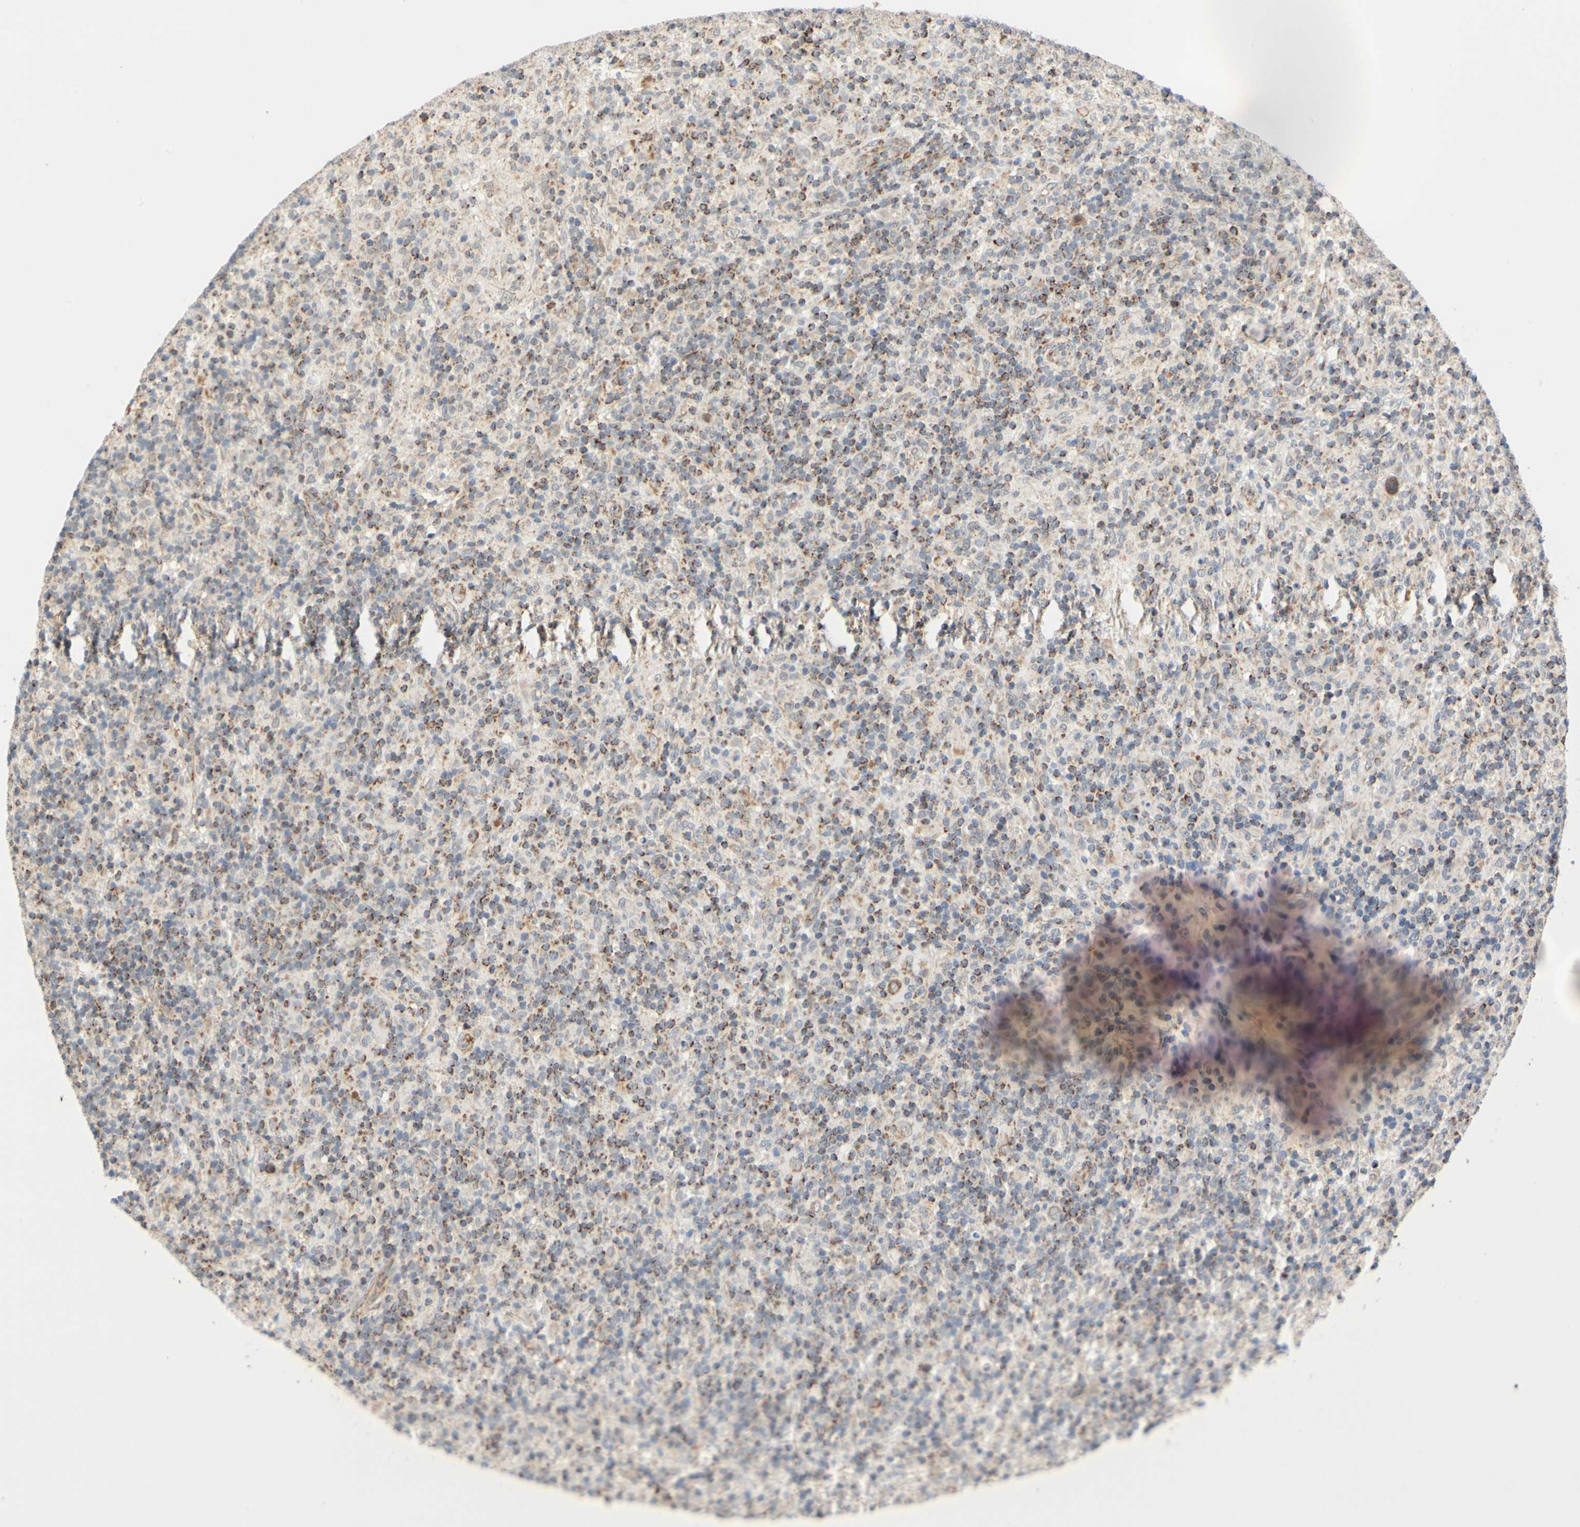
{"staining": {"intensity": "moderate", "quantity": "<25%", "location": "cytoplasmic/membranous"}, "tissue": "lymphoma", "cell_type": "Tumor cells", "image_type": "cancer", "snomed": [{"axis": "morphology", "description": "Hodgkin's disease, NOS"}, {"axis": "topography", "description": "Lymph node"}], "caption": "Protein staining by immunohistochemistry (IHC) reveals moderate cytoplasmic/membranous expression in about <25% of tumor cells in Hodgkin's disease. Immunohistochemistry (ihc) stains the protein of interest in brown and the nuclei are stained blue.", "gene": "SFXN3", "patient": {"sex": "male", "age": 70}}